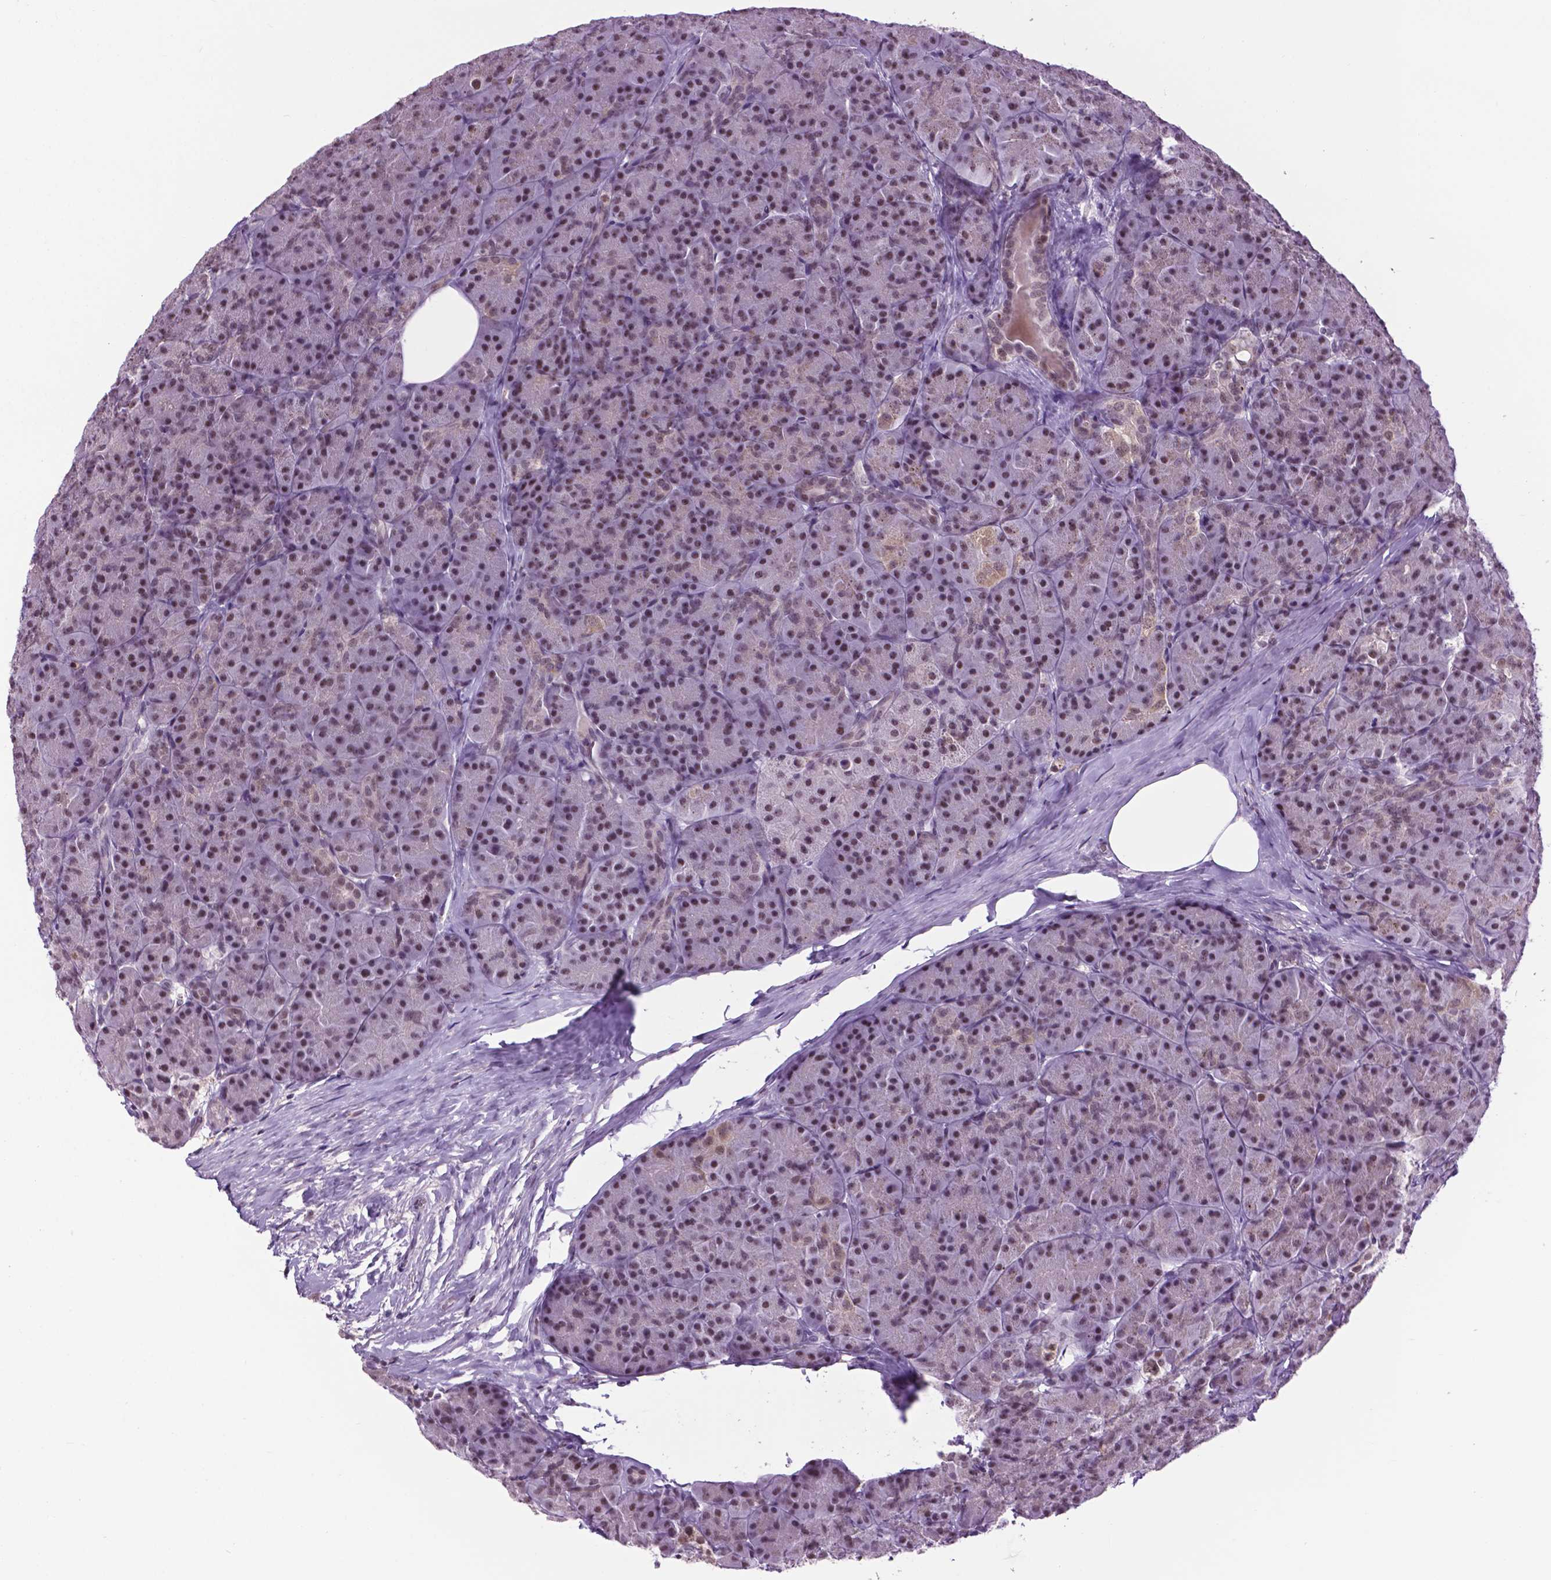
{"staining": {"intensity": "moderate", "quantity": "25%-75%", "location": "nuclear"}, "tissue": "pancreas", "cell_type": "Exocrine glandular cells", "image_type": "normal", "snomed": [{"axis": "morphology", "description": "Normal tissue, NOS"}, {"axis": "topography", "description": "Pancreas"}], "caption": "Protein expression analysis of benign pancreas shows moderate nuclear expression in approximately 25%-75% of exocrine glandular cells.", "gene": "EAF1", "patient": {"sex": "male", "age": 57}}